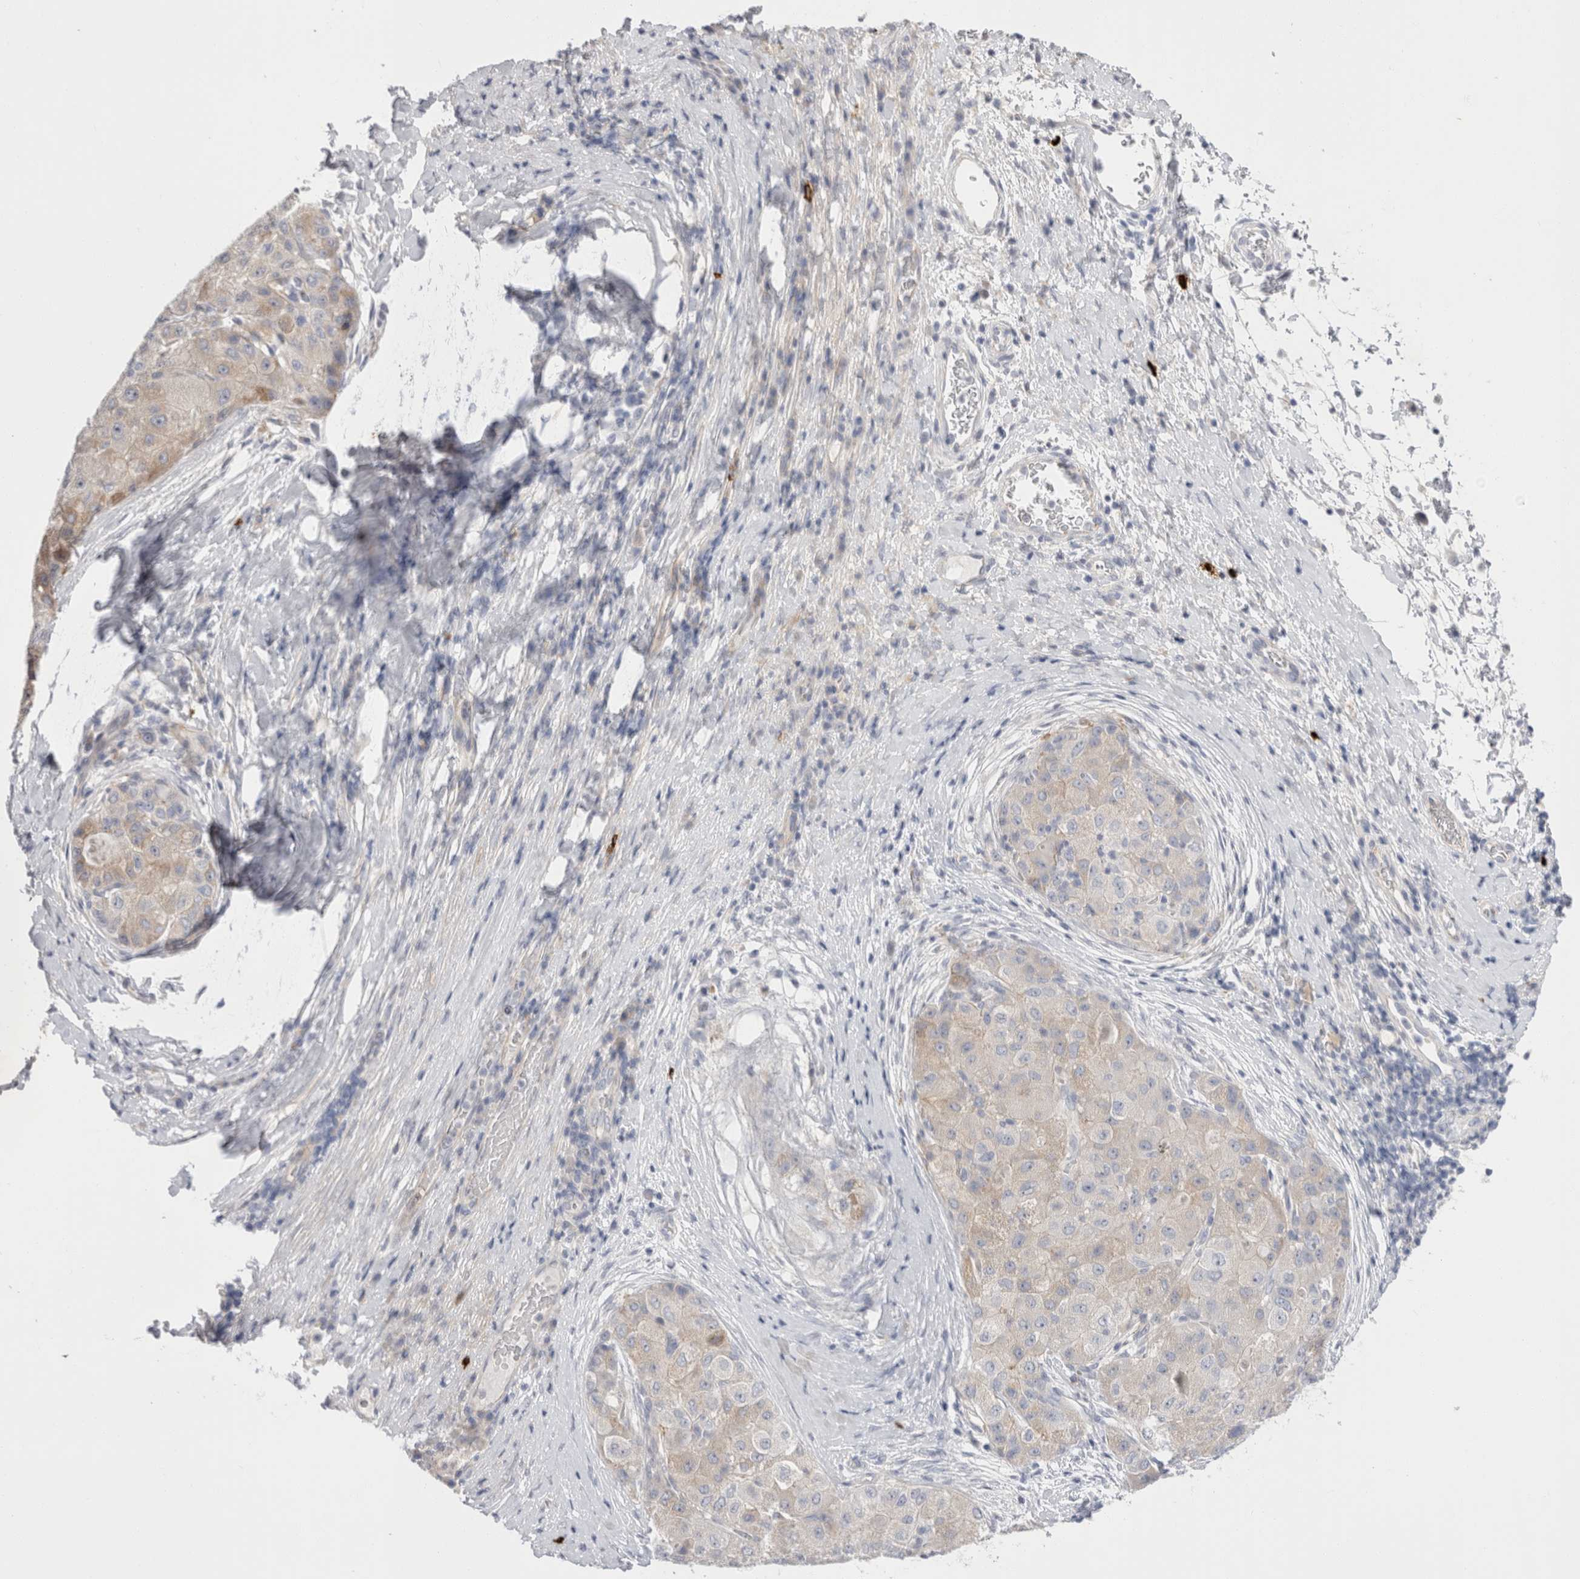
{"staining": {"intensity": "weak", "quantity": "<25%", "location": "cytoplasmic/membranous"}, "tissue": "liver cancer", "cell_type": "Tumor cells", "image_type": "cancer", "snomed": [{"axis": "morphology", "description": "Carcinoma, Hepatocellular, NOS"}, {"axis": "topography", "description": "Liver"}], "caption": "The micrograph reveals no staining of tumor cells in liver hepatocellular carcinoma.", "gene": "SPINK2", "patient": {"sex": "male", "age": 80}}